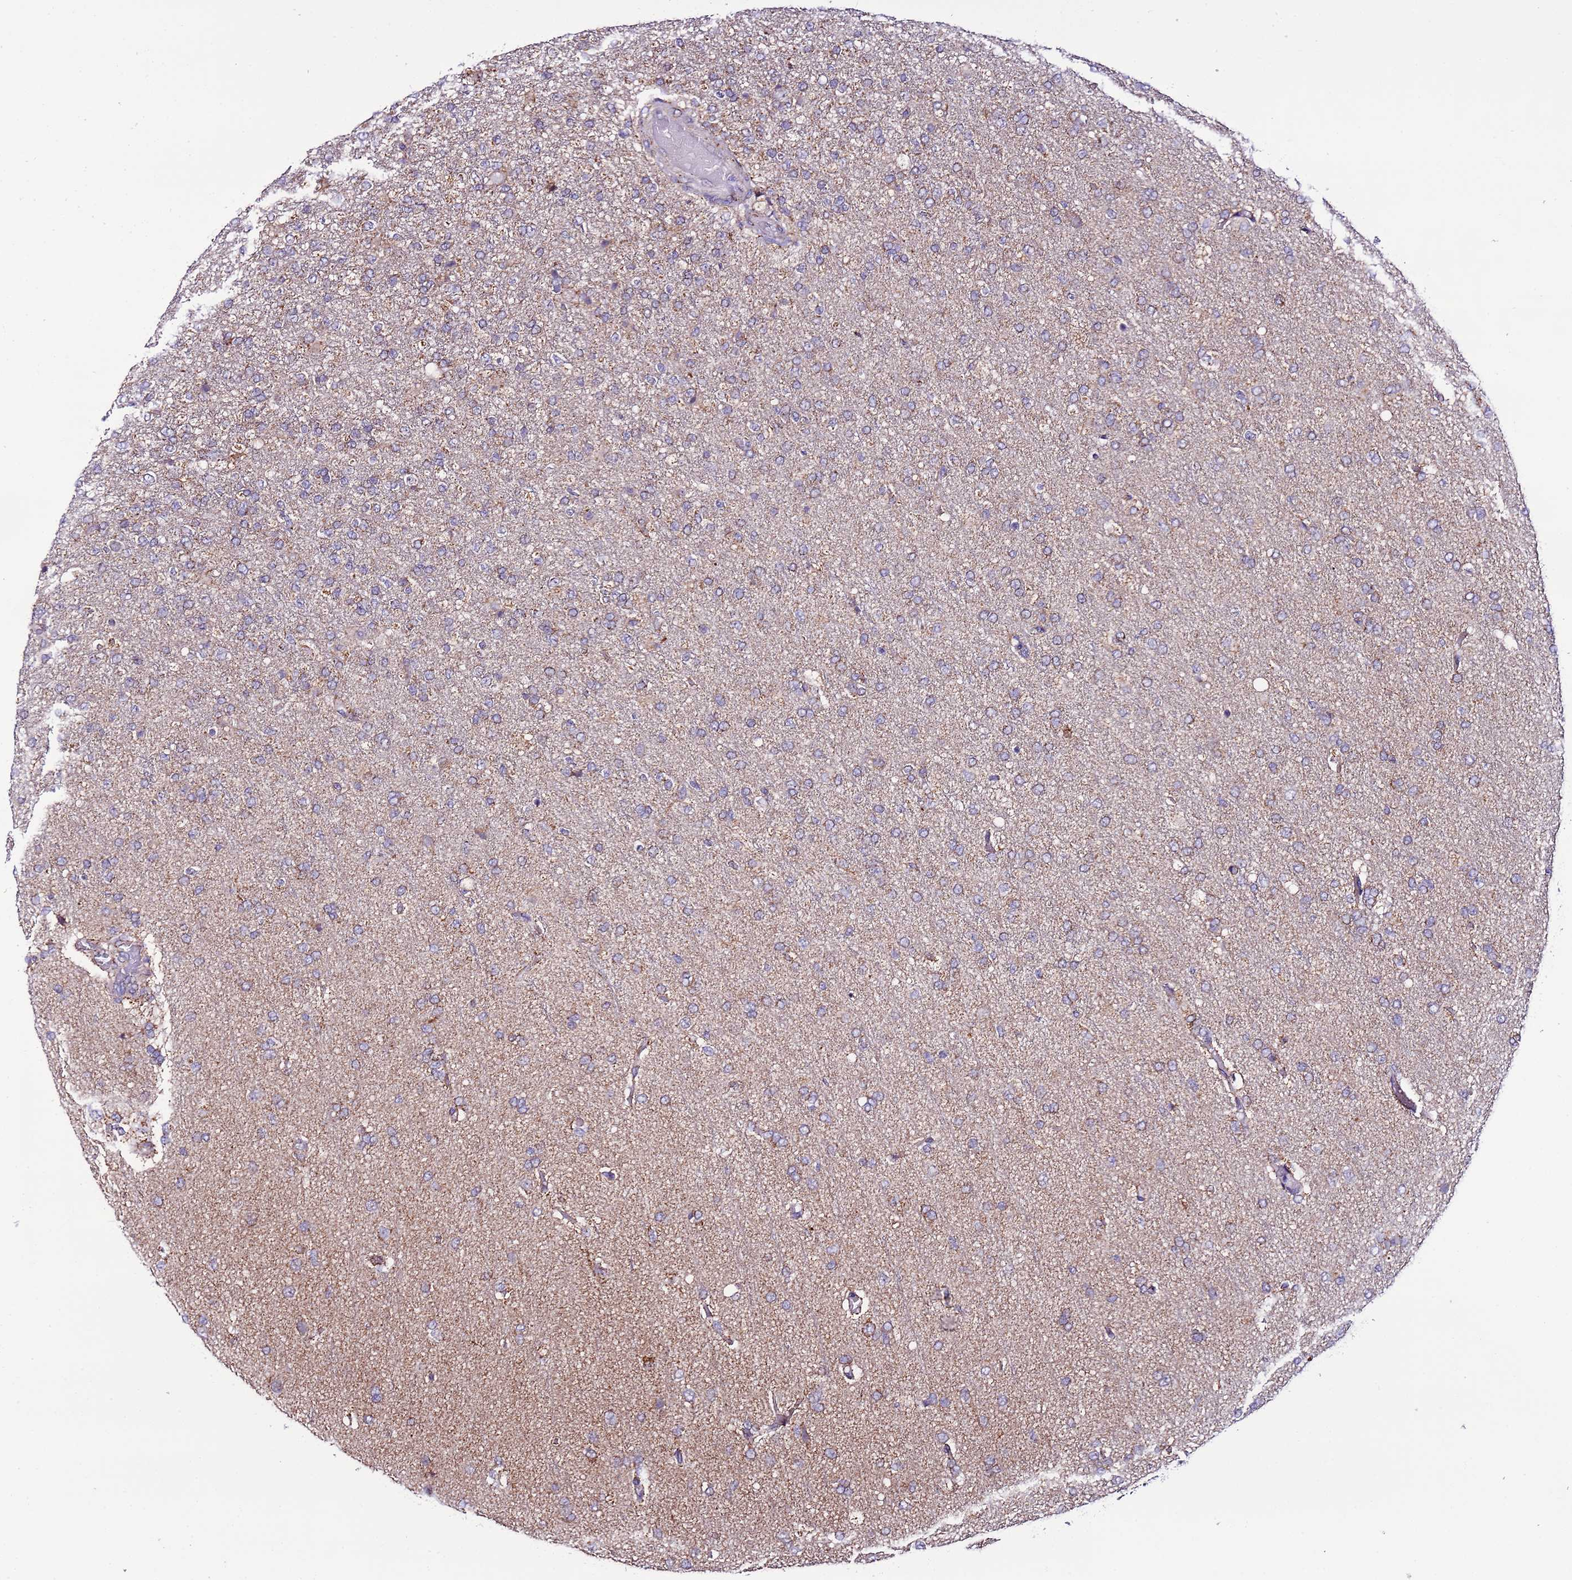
{"staining": {"intensity": "weak", "quantity": "<25%", "location": "cytoplasmic/membranous"}, "tissue": "glioma", "cell_type": "Tumor cells", "image_type": "cancer", "snomed": [{"axis": "morphology", "description": "Glioma, malignant, High grade"}, {"axis": "topography", "description": "Brain"}], "caption": "Immunohistochemical staining of malignant glioma (high-grade) exhibits no significant staining in tumor cells.", "gene": "UEVLD", "patient": {"sex": "female", "age": 74}}